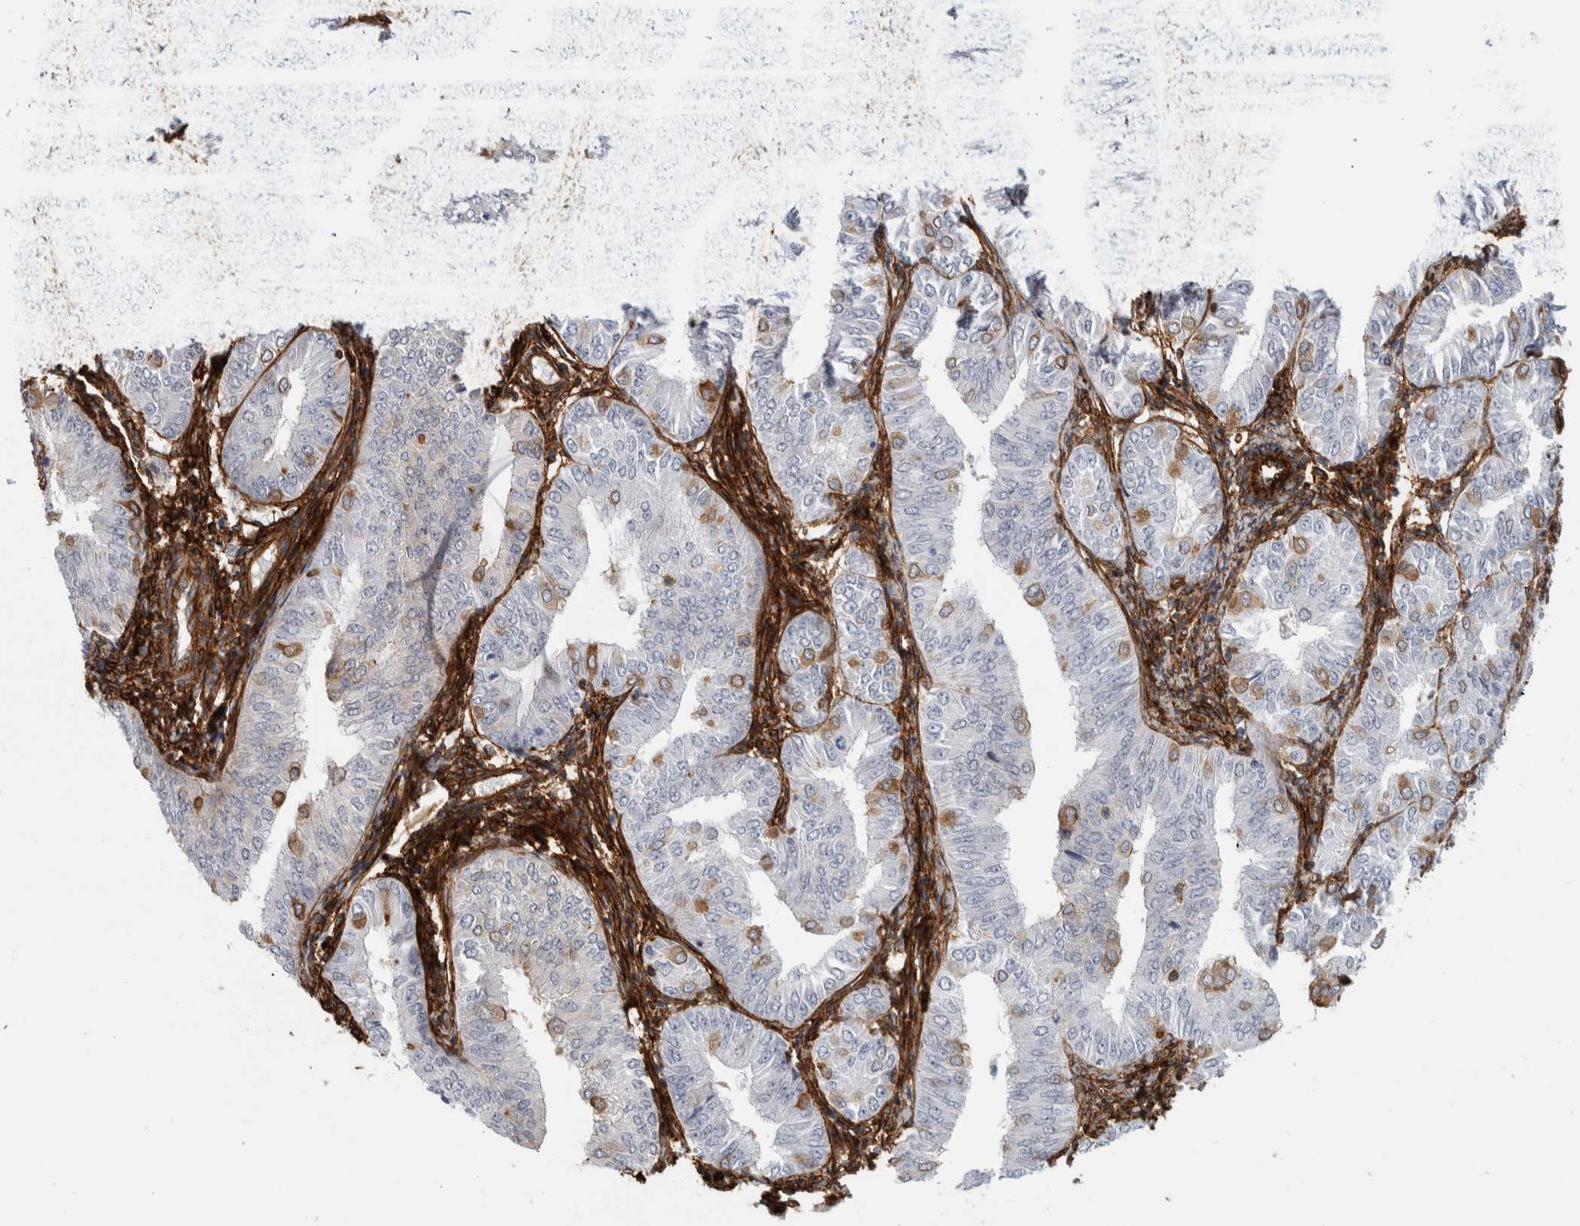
{"staining": {"intensity": "moderate", "quantity": "<25%", "location": "cytoplasmic/membranous"}, "tissue": "endometrial cancer", "cell_type": "Tumor cells", "image_type": "cancer", "snomed": [{"axis": "morphology", "description": "Normal tissue, NOS"}, {"axis": "morphology", "description": "Adenocarcinoma, NOS"}, {"axis": "topography", "description": "Endometrium"}], "caption": "Protein staining demonstrates moderate cytoplasmic/membranous positivity in about <25% of tumor cells in endometrial adenocarcinoma.", "gene": "AHNAK", "patient": {"sex": "female", "age": 53}}